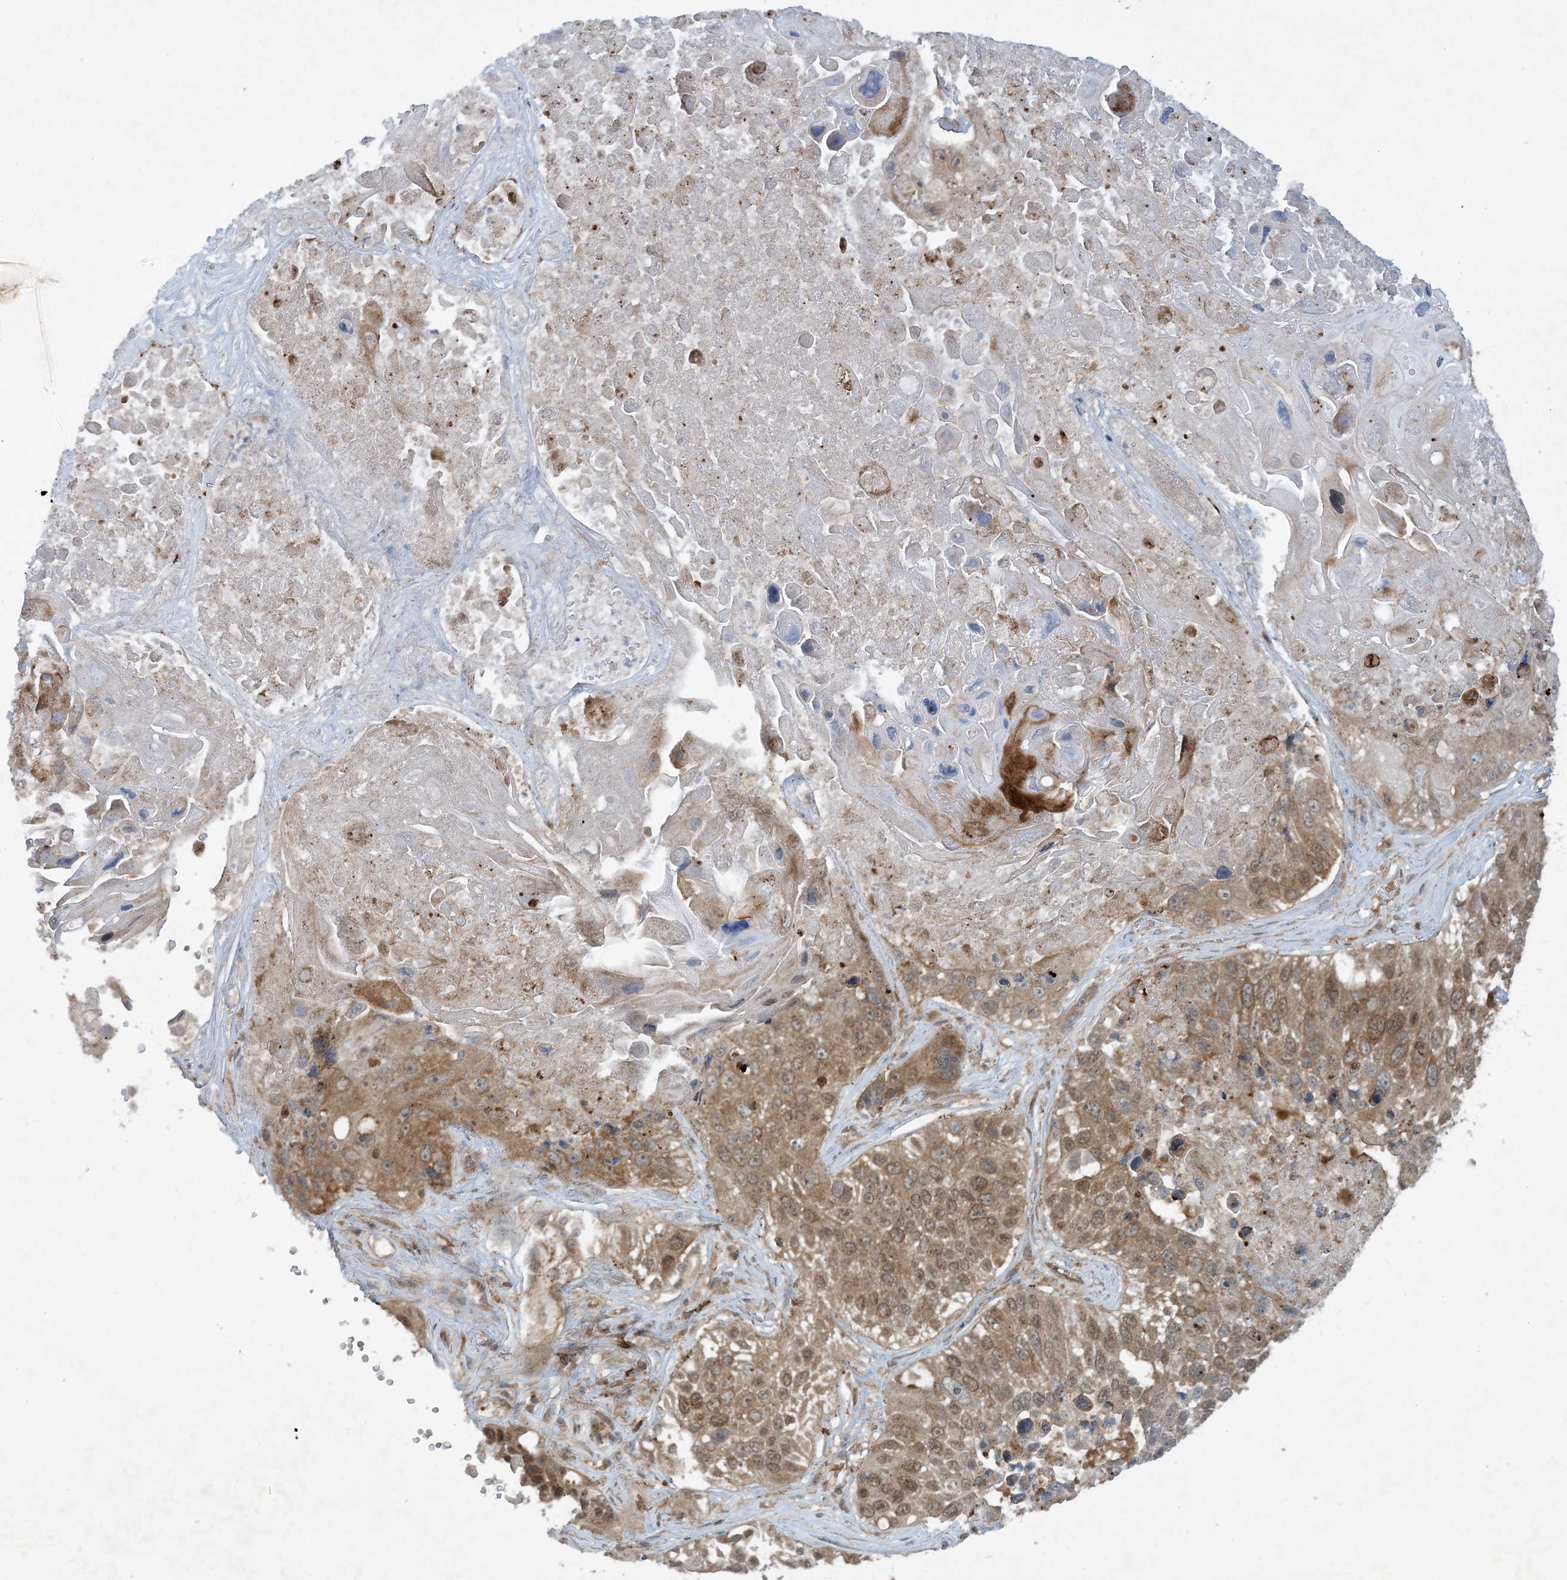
{"staining": {"intensity": "moderate", "quantity": ">75%", "location": "cytoplasmic/membranous,nuclear"}, "tissue": "lung cancer", "cell_type": "Tumor cells", "image_type": "cancer", "snomed": [{"axis": "morphology", "description": "Squamous cell carcinoma, NOS"}, {"axis": "topography", "description": "Lung"}], "caption": "Immunohistochemical staining of human lung cancer displays moderate cytoplasmic/membranous and nuclear protein expression in about >75% of tumor cells. (DAB IHC with brightfield microscopy, high magnification).", "gene": "STAM2", "patient": {"sex": "male", "age": 61}}